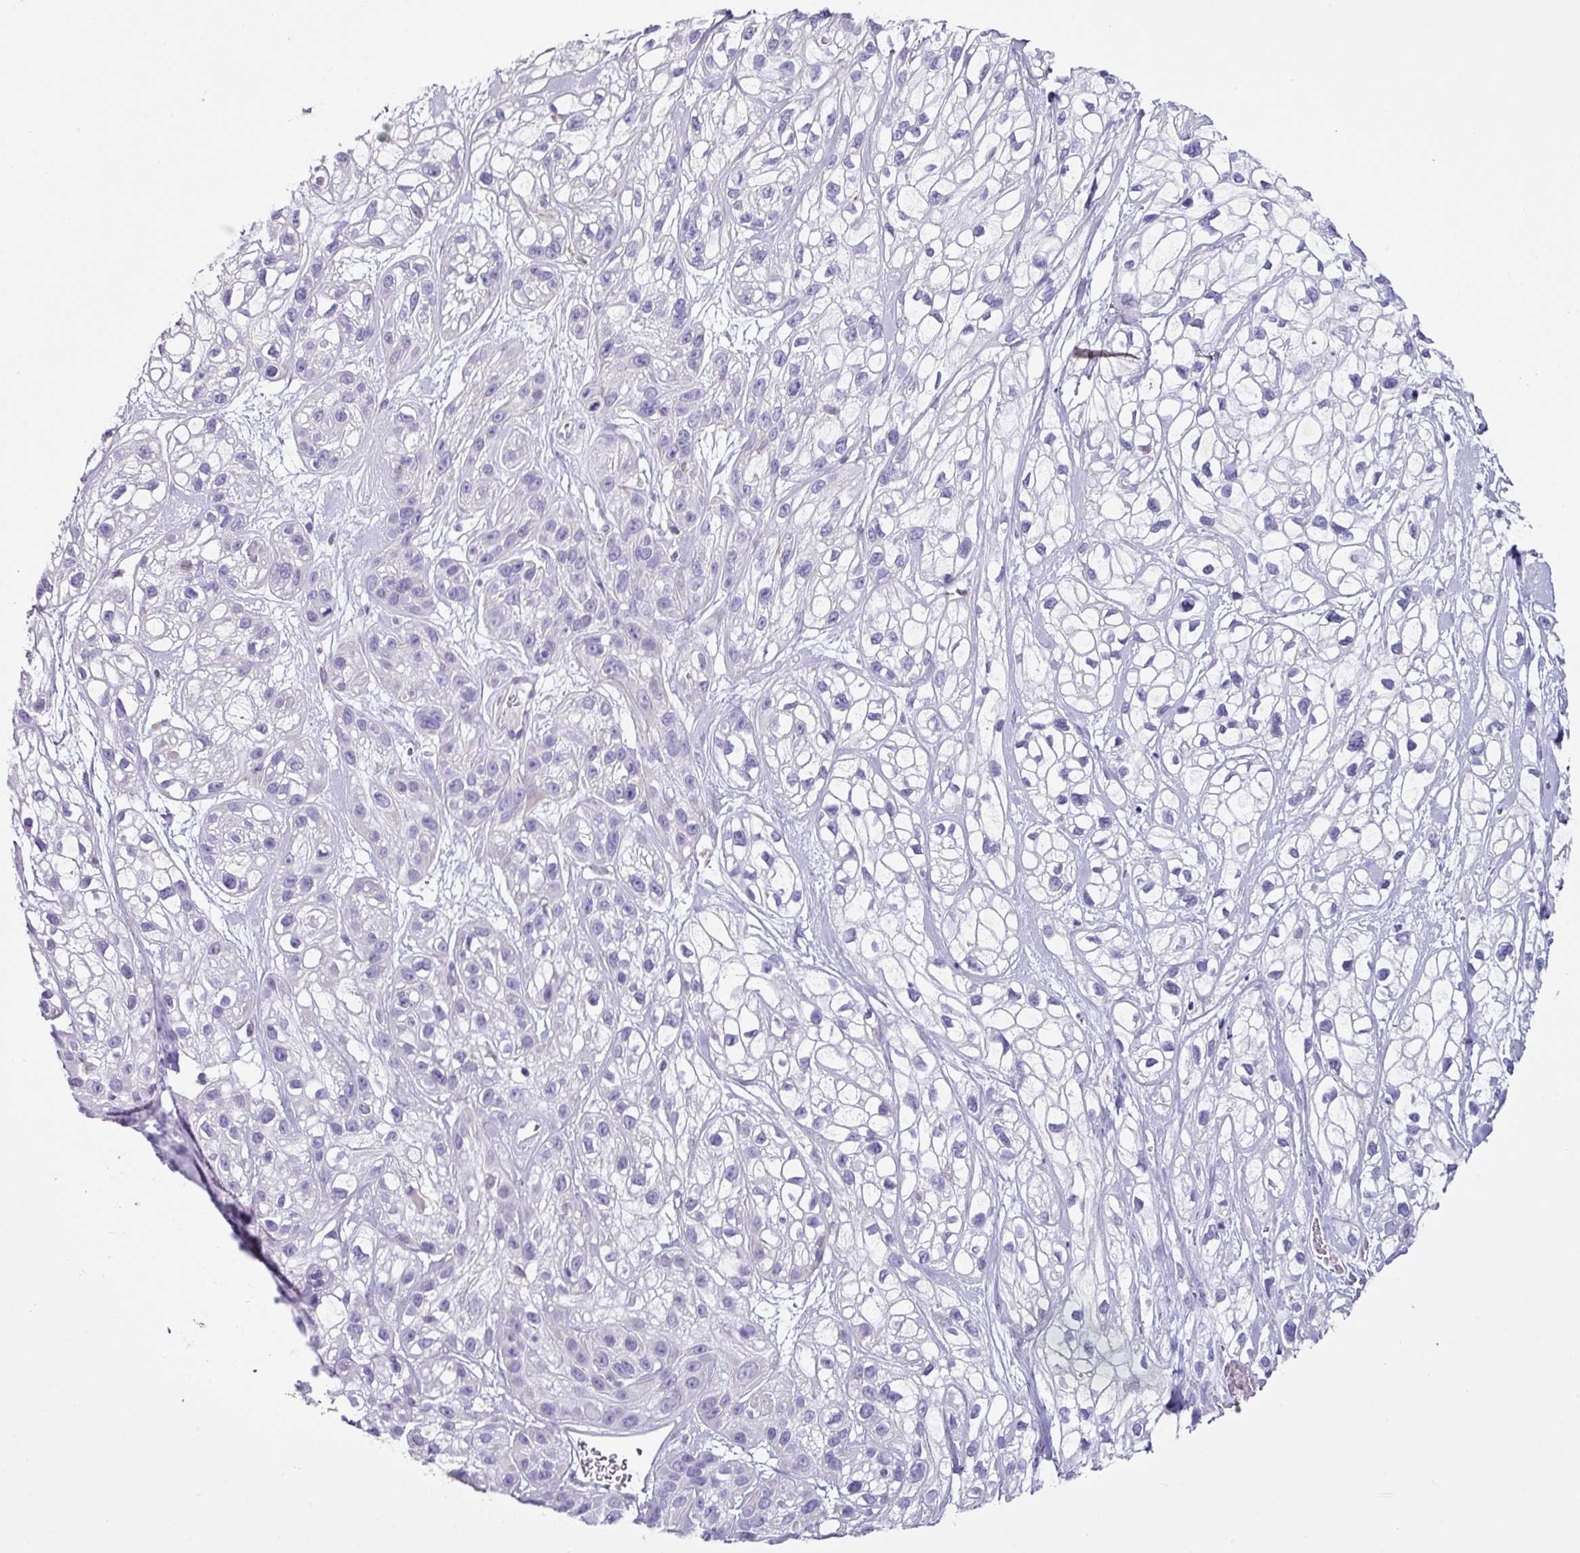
{"staining": {"intensity": "negative", "quantity": "none", "location": "none"}, "tissue": "skin cancer", "cell_type": "Tumor cells", "image_type": "cancer", "snomed": [{"axis": "morphology", "description": "Squamous cell carcinoma, NOS"}, {"axis": "topography", "description": "Skin"}], "caption": "Tumor cells are negative for brown protein staining in skin cancer. (DAB (3,3'-diaminobenzidine) IHC, high magnification).", "gene": "RGS21", "patient": {"sex": "male", "age": 82}}